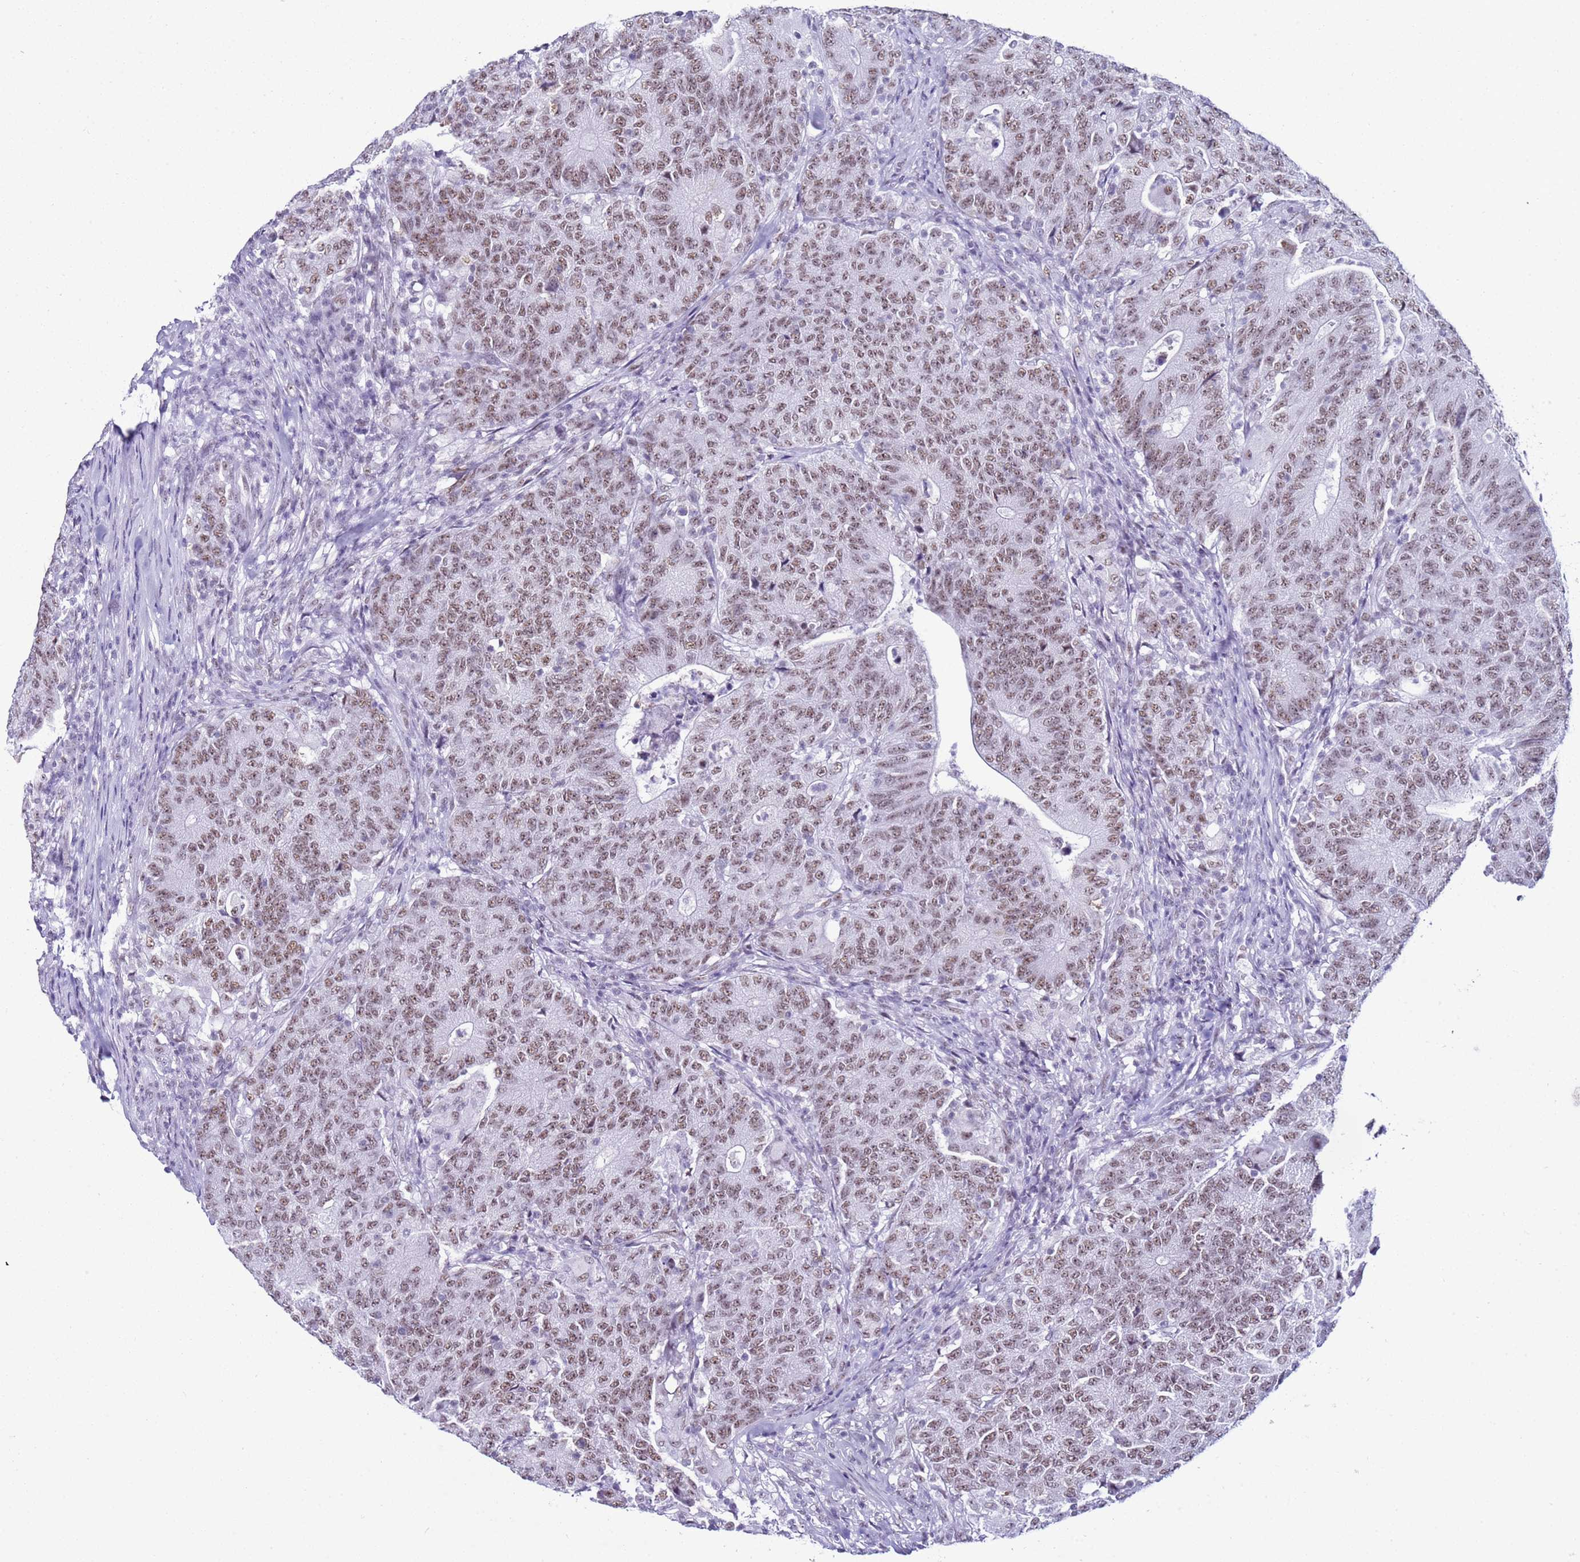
{"staining": {"intensity": "moderate", "quantity": ">75%", "location": "nuclear"}, "tissue": "colorectal cancer", "cell_type": "Tumor cells", "image_type": "cancer", "snomed": [{"axis": "morphology", "description": "Adenocarcinoma, NOS"}, {"axis": "topography", "description": "Colon"}], "caption": "A brown stain highlights moderate nuclear positivity of a protein in colorectal cancer tumor cells.", "gene": "DHX15", "patient": {"sex": "female", "age": 75}}